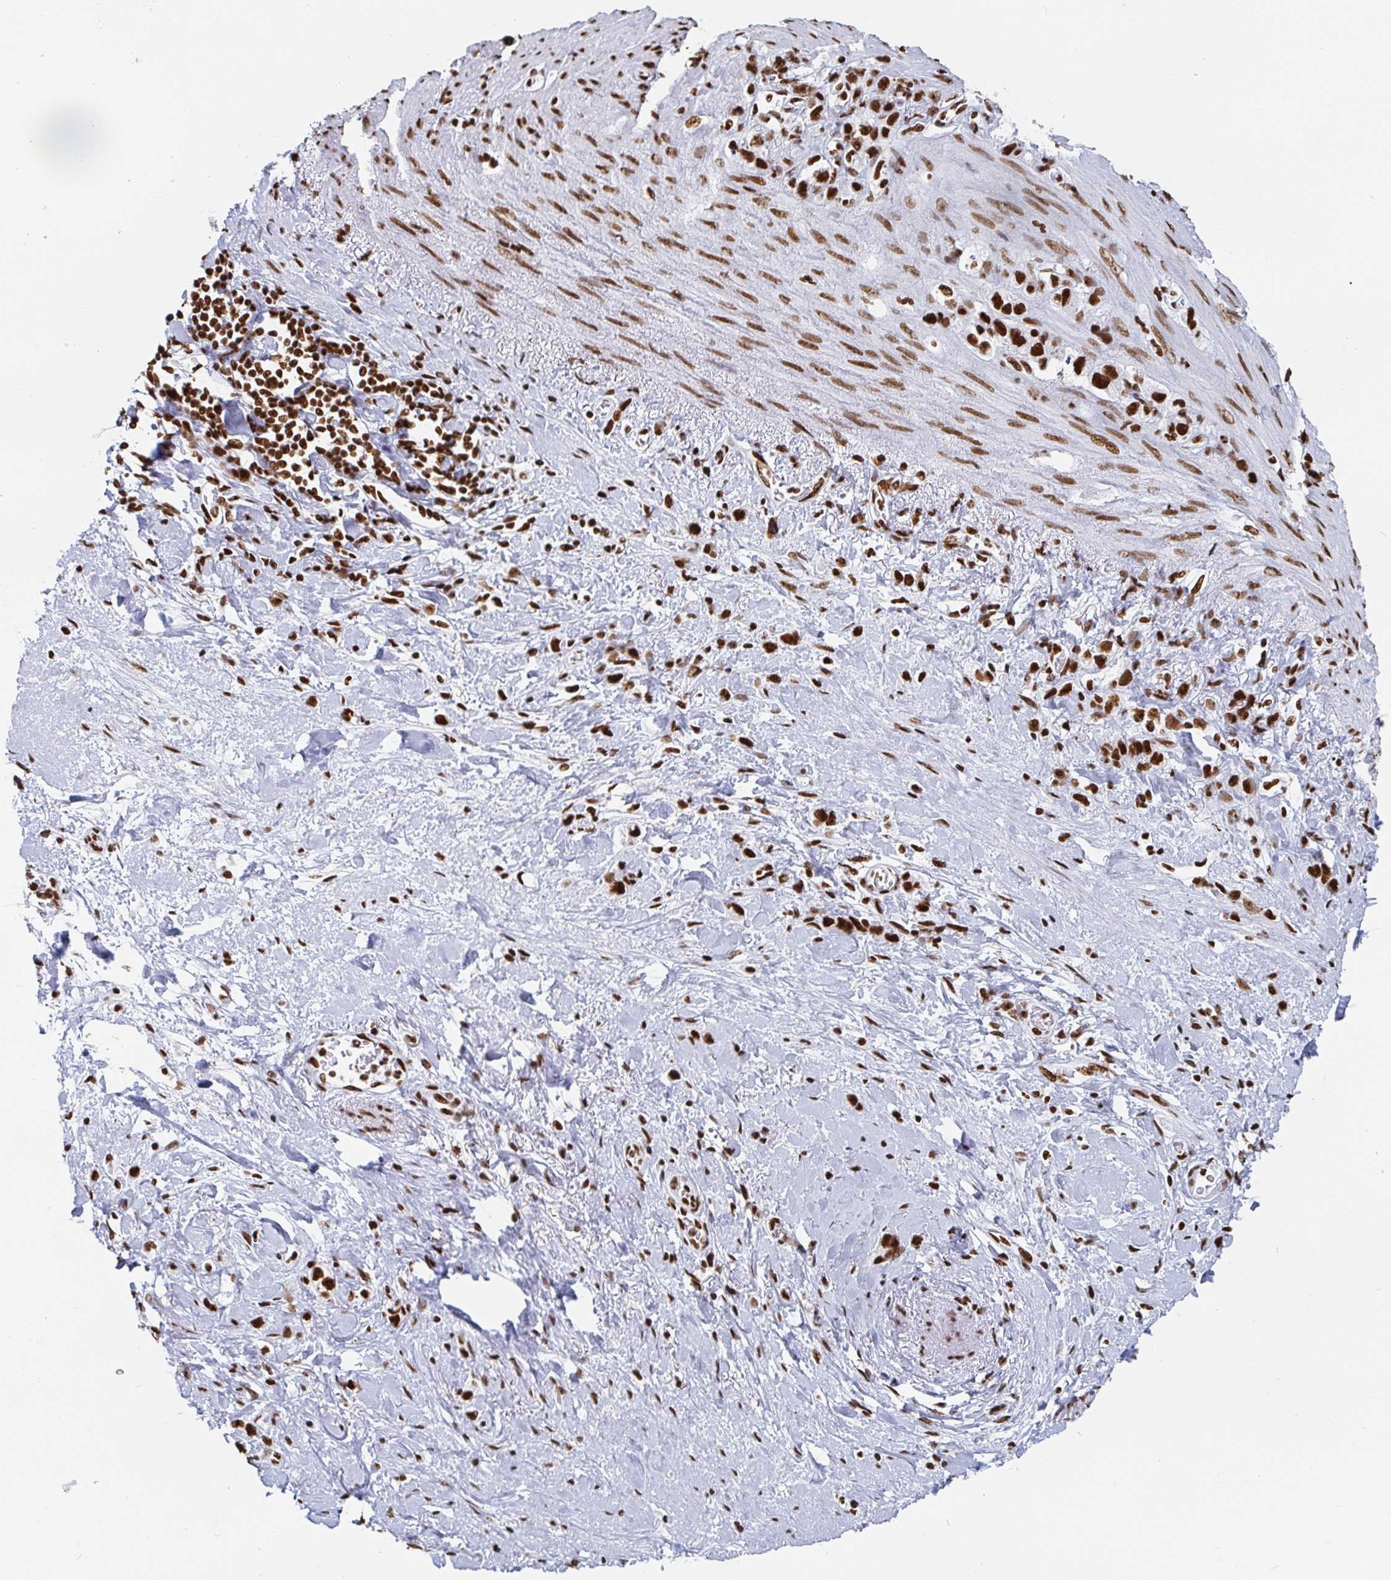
{"staining": {"intensity": "strong", "quantity": ">75%", "location": "nuclear"}, "tissue": "stomach cancer", "cell_type": "Tumor cells", "image_type": "cancer", "snomed": [{"axis": "morphology", "description": "Adenocarcinoma, NOS"}, {"axis": "topography", "description": "Stomach"}], "caption": "The immunohistochemical stain highlights strong nuclear positivity in tumor cells of adenocarcinoma (stomach) tissue.", "gene": "EWSR1", "patient": {"sex": "female", "age": 65}}